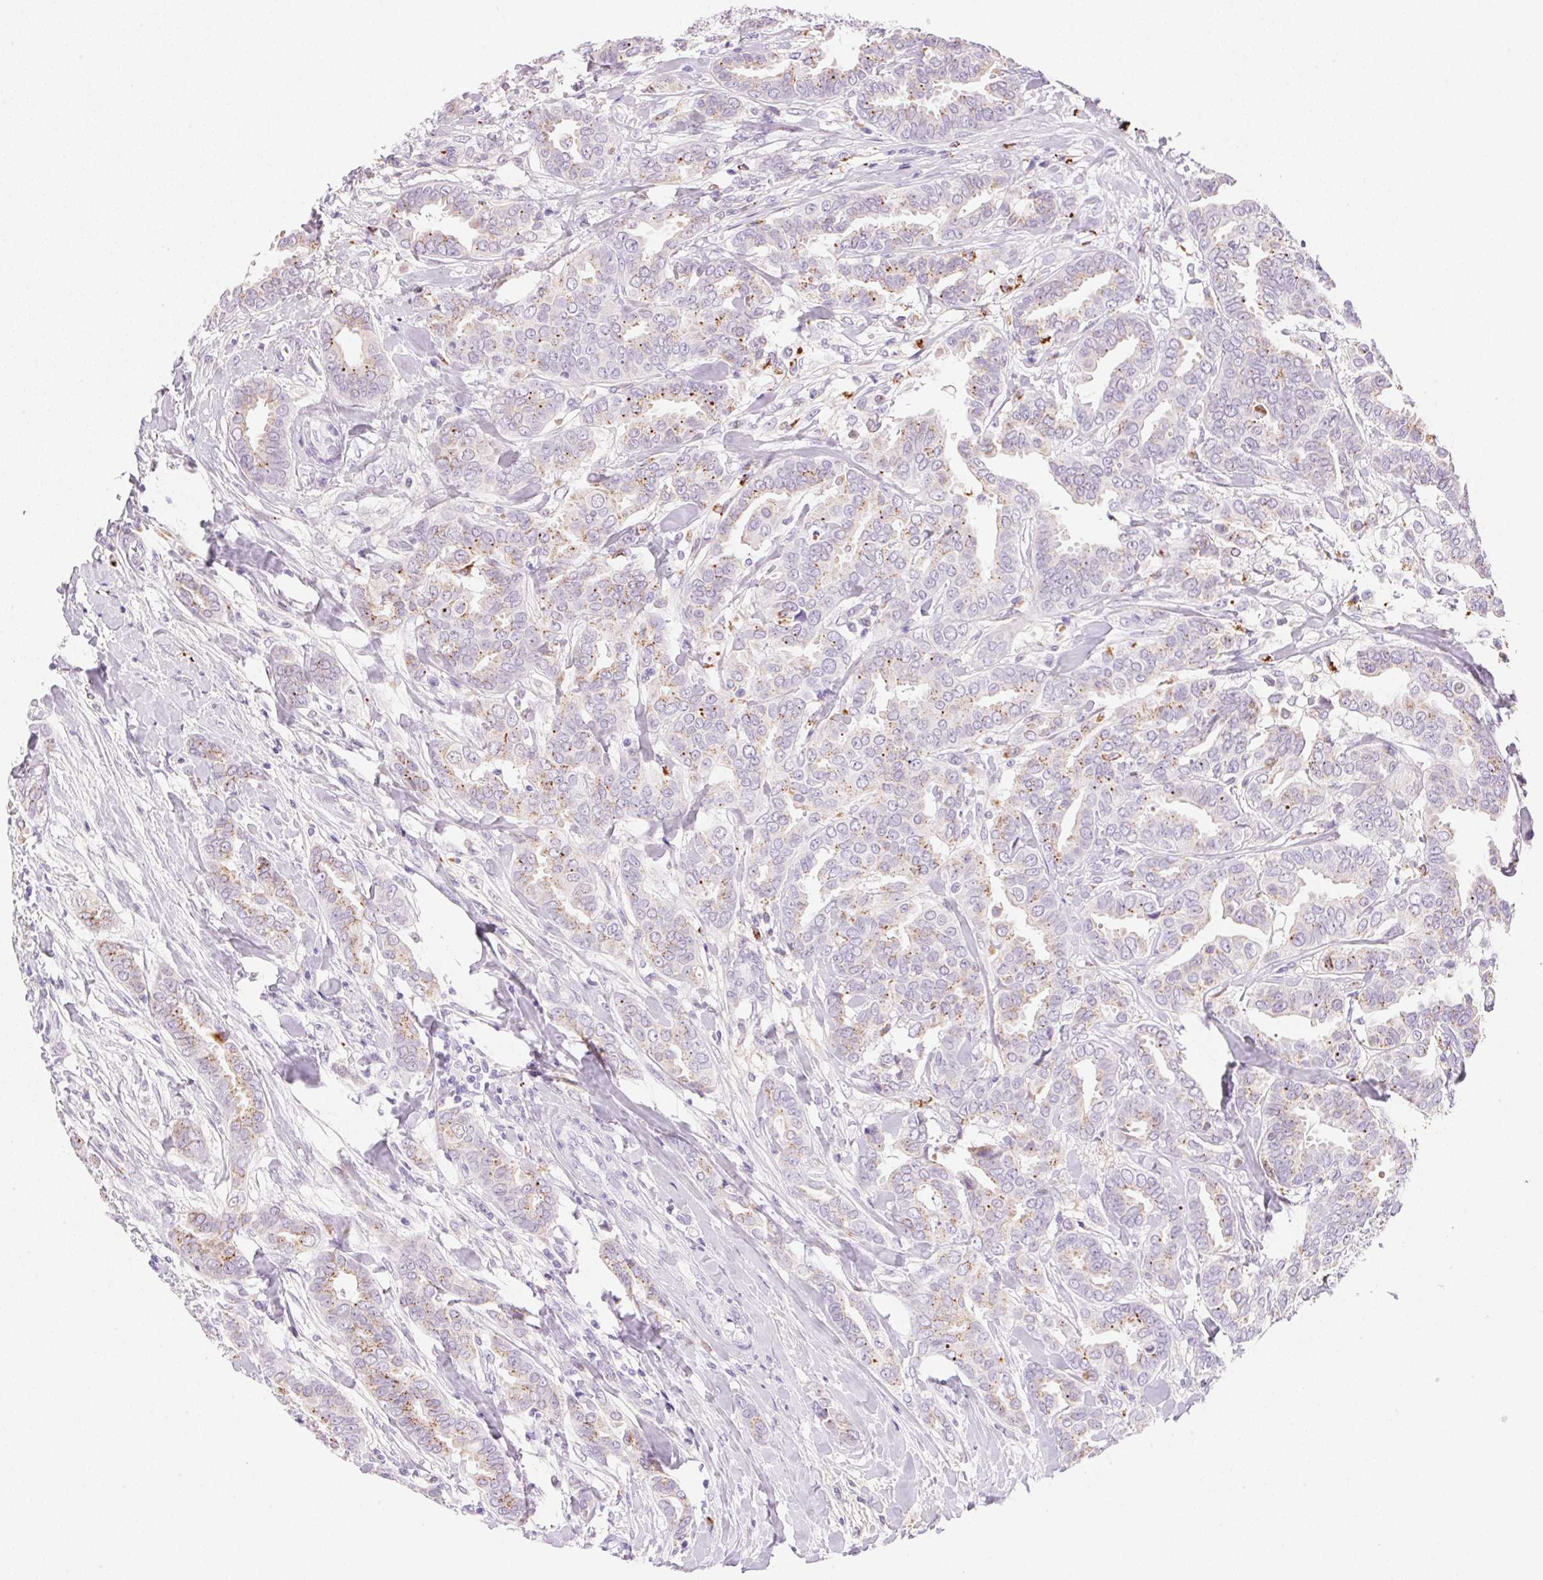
{"staining": {"intensity": "moderate", "quantity": "<25%", "location": "cytoplasmic/membranous"}, "tissue": "breast cancer", "cell_type": "Tumor cells", "image_type": "cancer", "snomed": [{"axis": "morphology", "description": "Duct carcinoma"}, {"axis": "topography", "description": "Breast"}], "caption": "Human invasive ductal carcinoma (breast) stained for a protein (brown) shows moderate cytoplasmic/membranous positive expression in approximately <25% of tumor cells.", "gene": "TEKT1", "patient": {"sex": "female", "age": 45}}